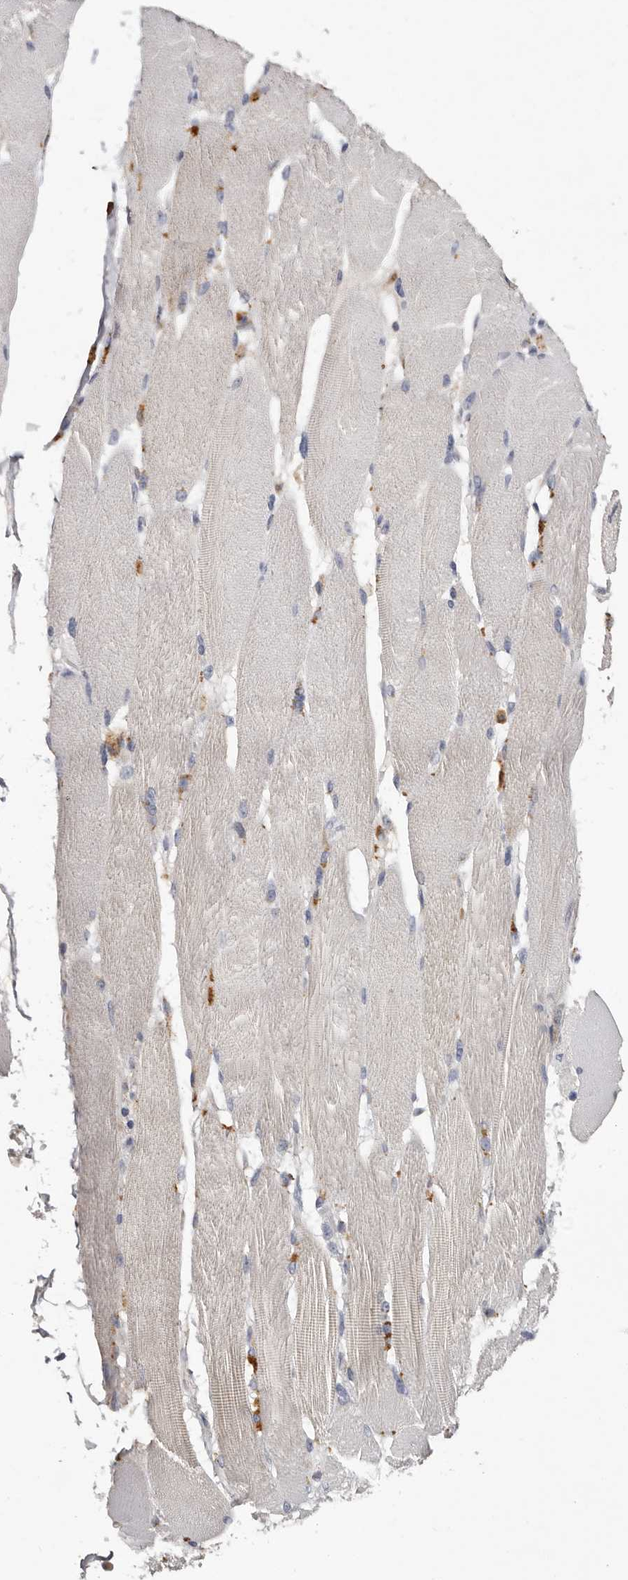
{"staining": {"intensity": "negative", "quantity": "none", "location": "none"}, "tissue": "skeletal muscle", "cell_type": "Myocytes", "image_type": "normal", "snomed": [{"axis": "morphology", "description": "Normal tissue, NOS"}, {"axis": "topography", "description": "Skin"}, {"axis": "topography", "description": "Skeletal muscle"}], "caption": "Skeletal muscle was stained to show a protein in brown. There is no significant staining in myocytes. (Brightfield microscopy of DAB (3,3'-diaminobenzidine) IHC at high magnification).", "gene": "DAP", "patient": {"sex": "male", "age": 83}}